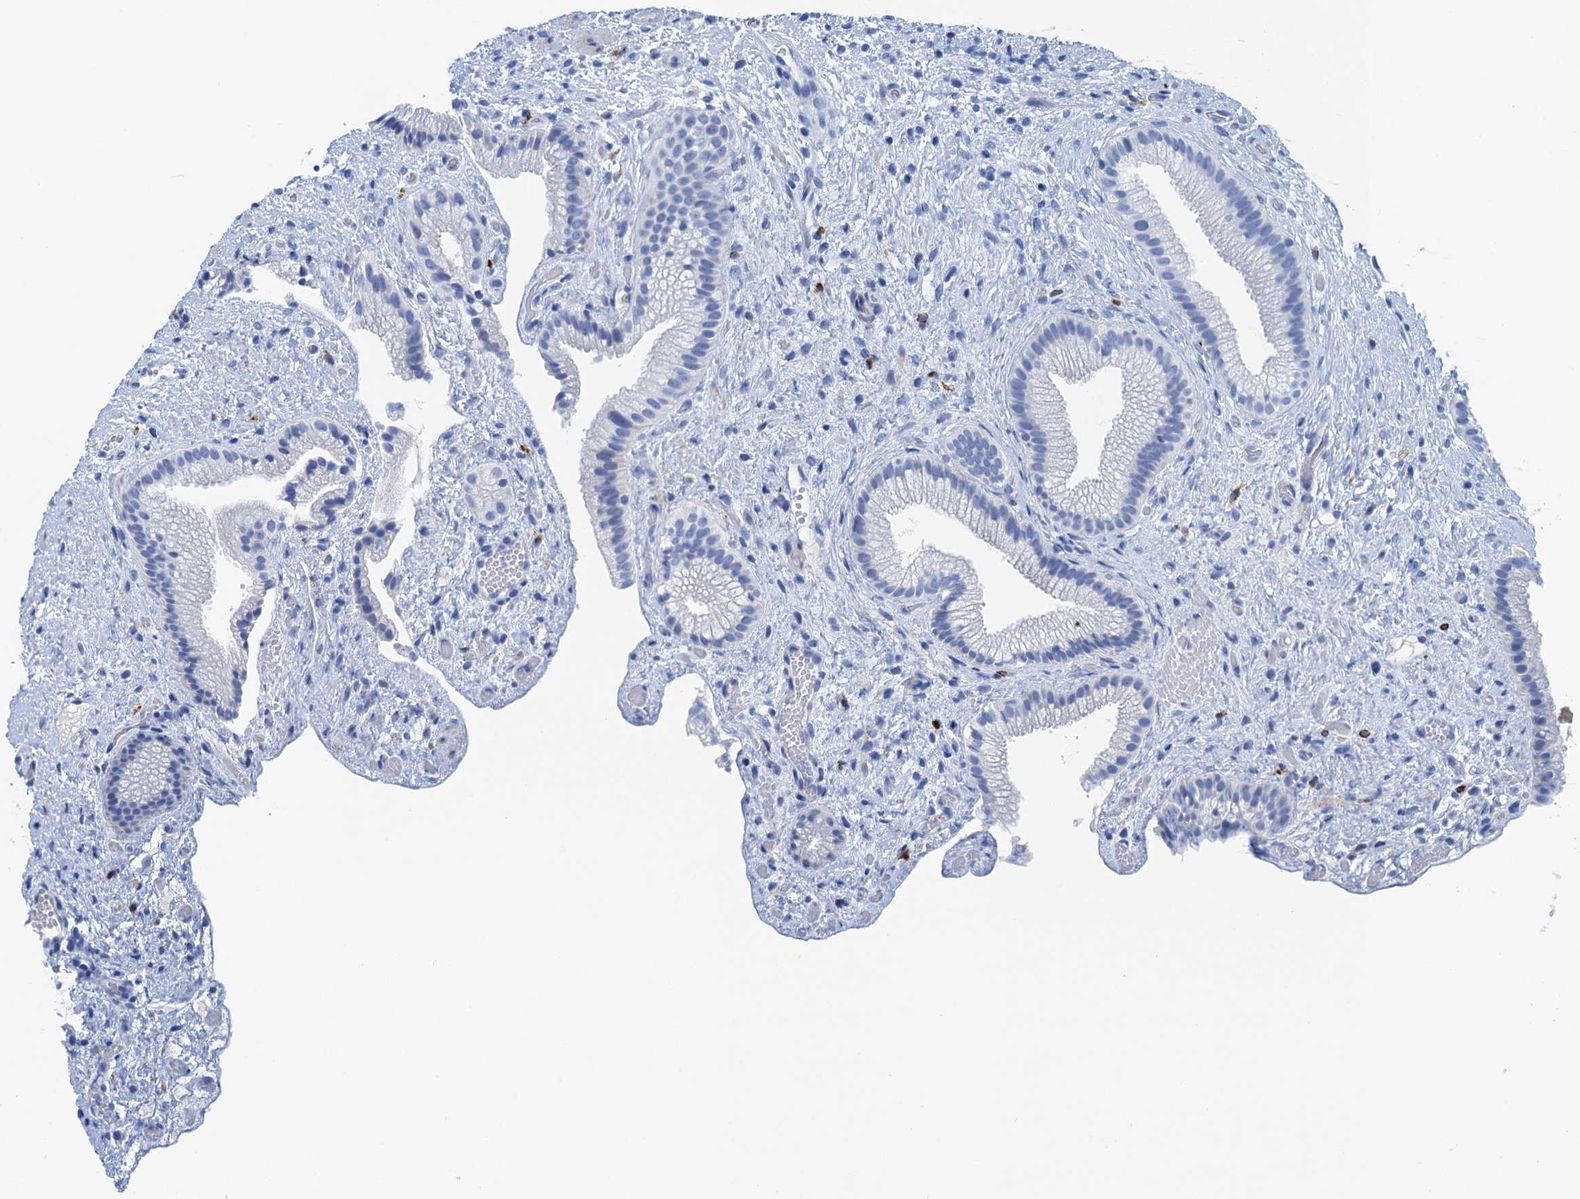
{"staining": {"intensity": "negative", "quantity": "none", "location": "none"}, "tissue": "gallbladder", "cell_type": "Glandular cells", "image_type": "normal", "snomed": [{"axis": "morphology", "description": "Normal tissue, NOS"}, {"axis": "morphology", "description": "Inflammation, NOS"}, {"axis": "topography", "description": "Gallbladder"}], "caption": "Protein analysis of normal gallbladder shows no significant expression in glandular cells.", "gene": "NLRP10", "patient": {"sex": "male", "age": 51}}